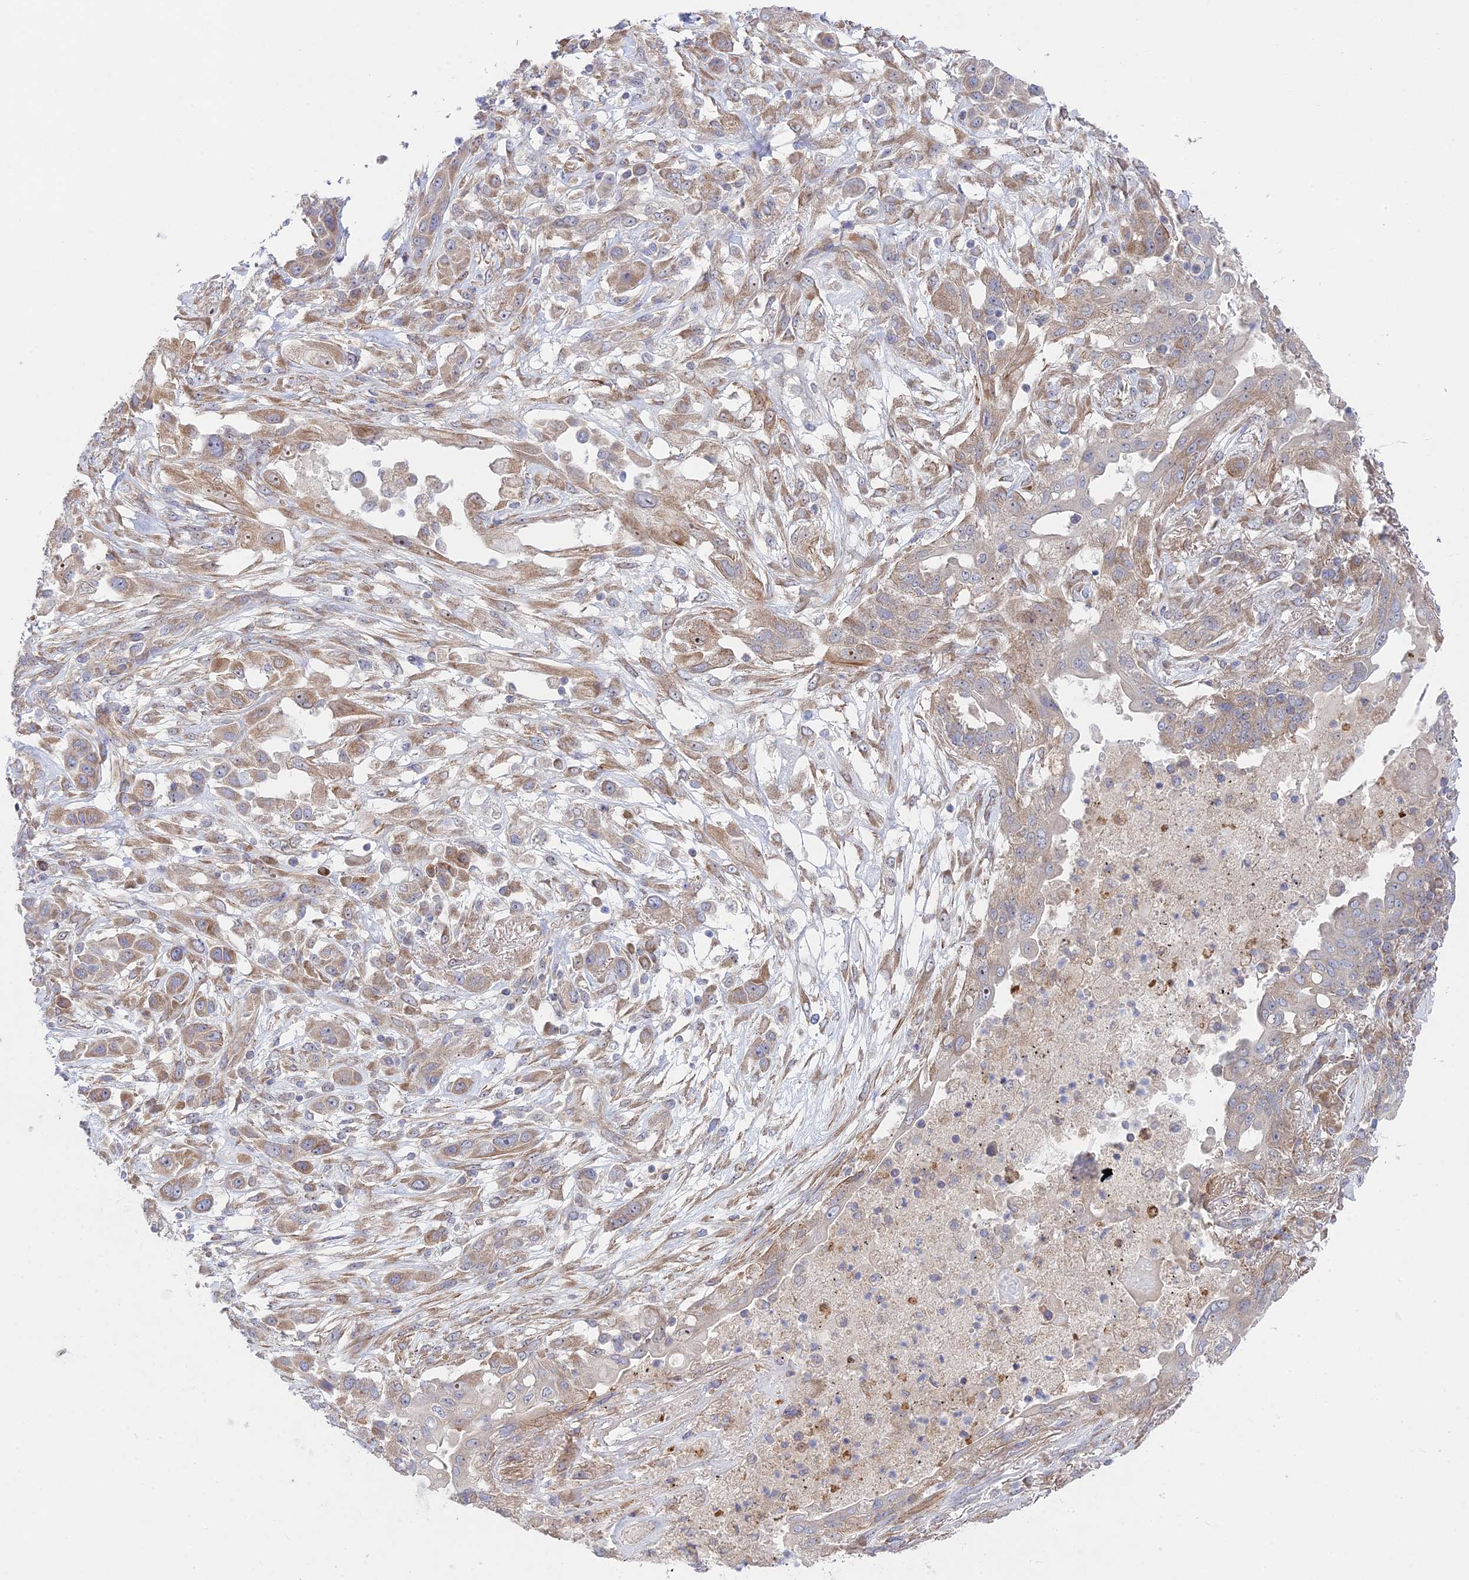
{"staining": {"intensity": "weak", "quantity": ">75%", "location": "cytoplasmic/membranous"}, "tissue": "lung cancer", "cell_type": "Tumor cells", "image_type": "cancer", "snomed": [{"axis": "morphology", "description": "Squamous cell carcinoma, NOS"}, {"axis": "topography", "description": "Lung"}], "caption": "Immunohistochemical staining of human lung squamous cell carcinoma reveals low levels of weak cytoplasmic/membranous protein expression in about >75% of tumor cells.", "gene": "INCA1", "patient": {"sex": "female", "age": 70}}